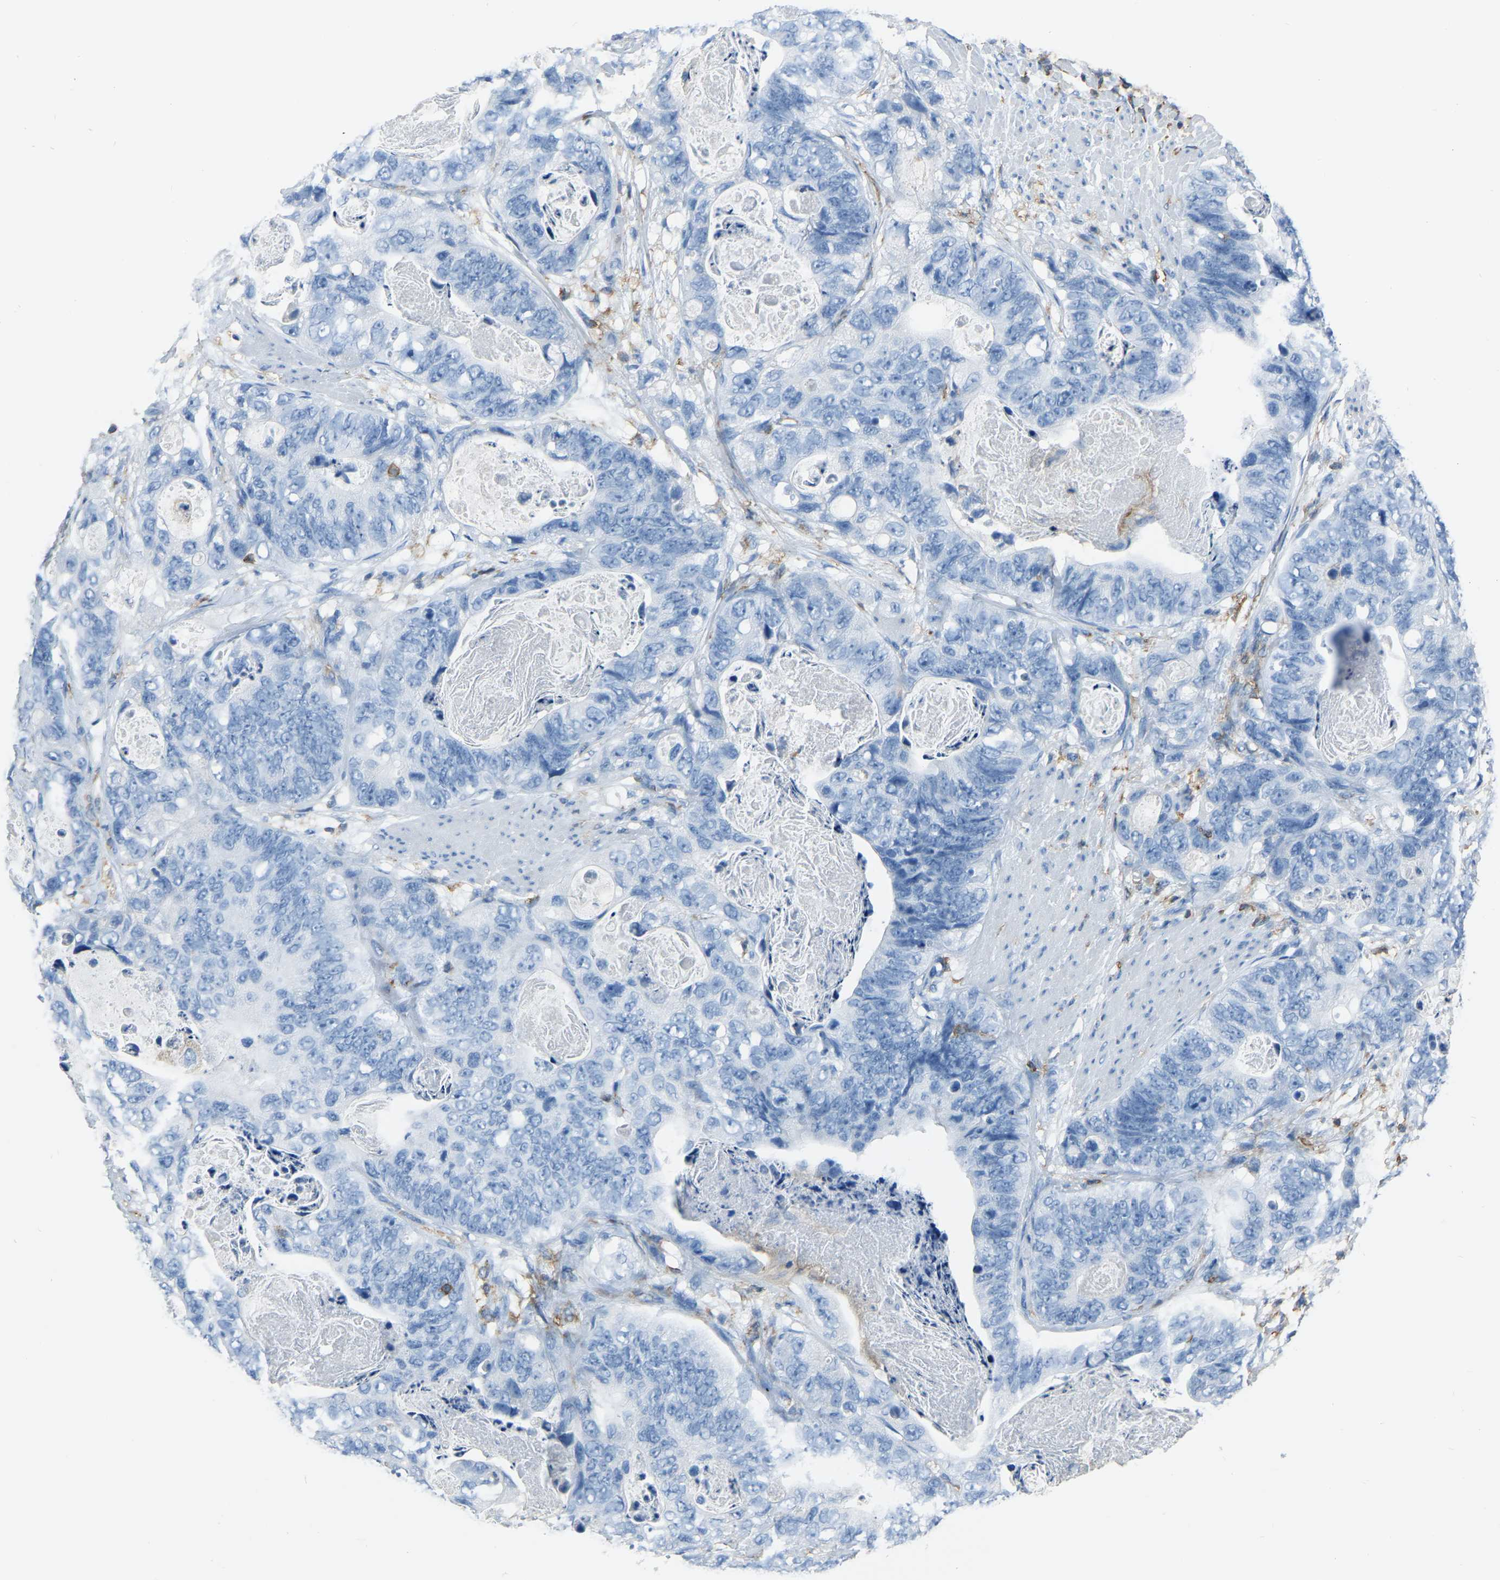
{"staining": {"intensity": "negative", "quantity": "none", "location": "none"}, "tissue": "stomach cancer", "cell_type": "Tumor cells", "image_type": "cancer", "snomed": [{"axis": "morphology", "description": "Adenocarcinoma, NOS"}, {"axis": "topography", "description": "Stomach"}], "caption": "Immunohistochemistry histopathology image of stomach cancer (adenocarcinoma) stained for a protein (brown), which exhibits no expression in tumor cells.", "gene": "ARHGAP45", "patient": {"sex": "female", "age": 89}}